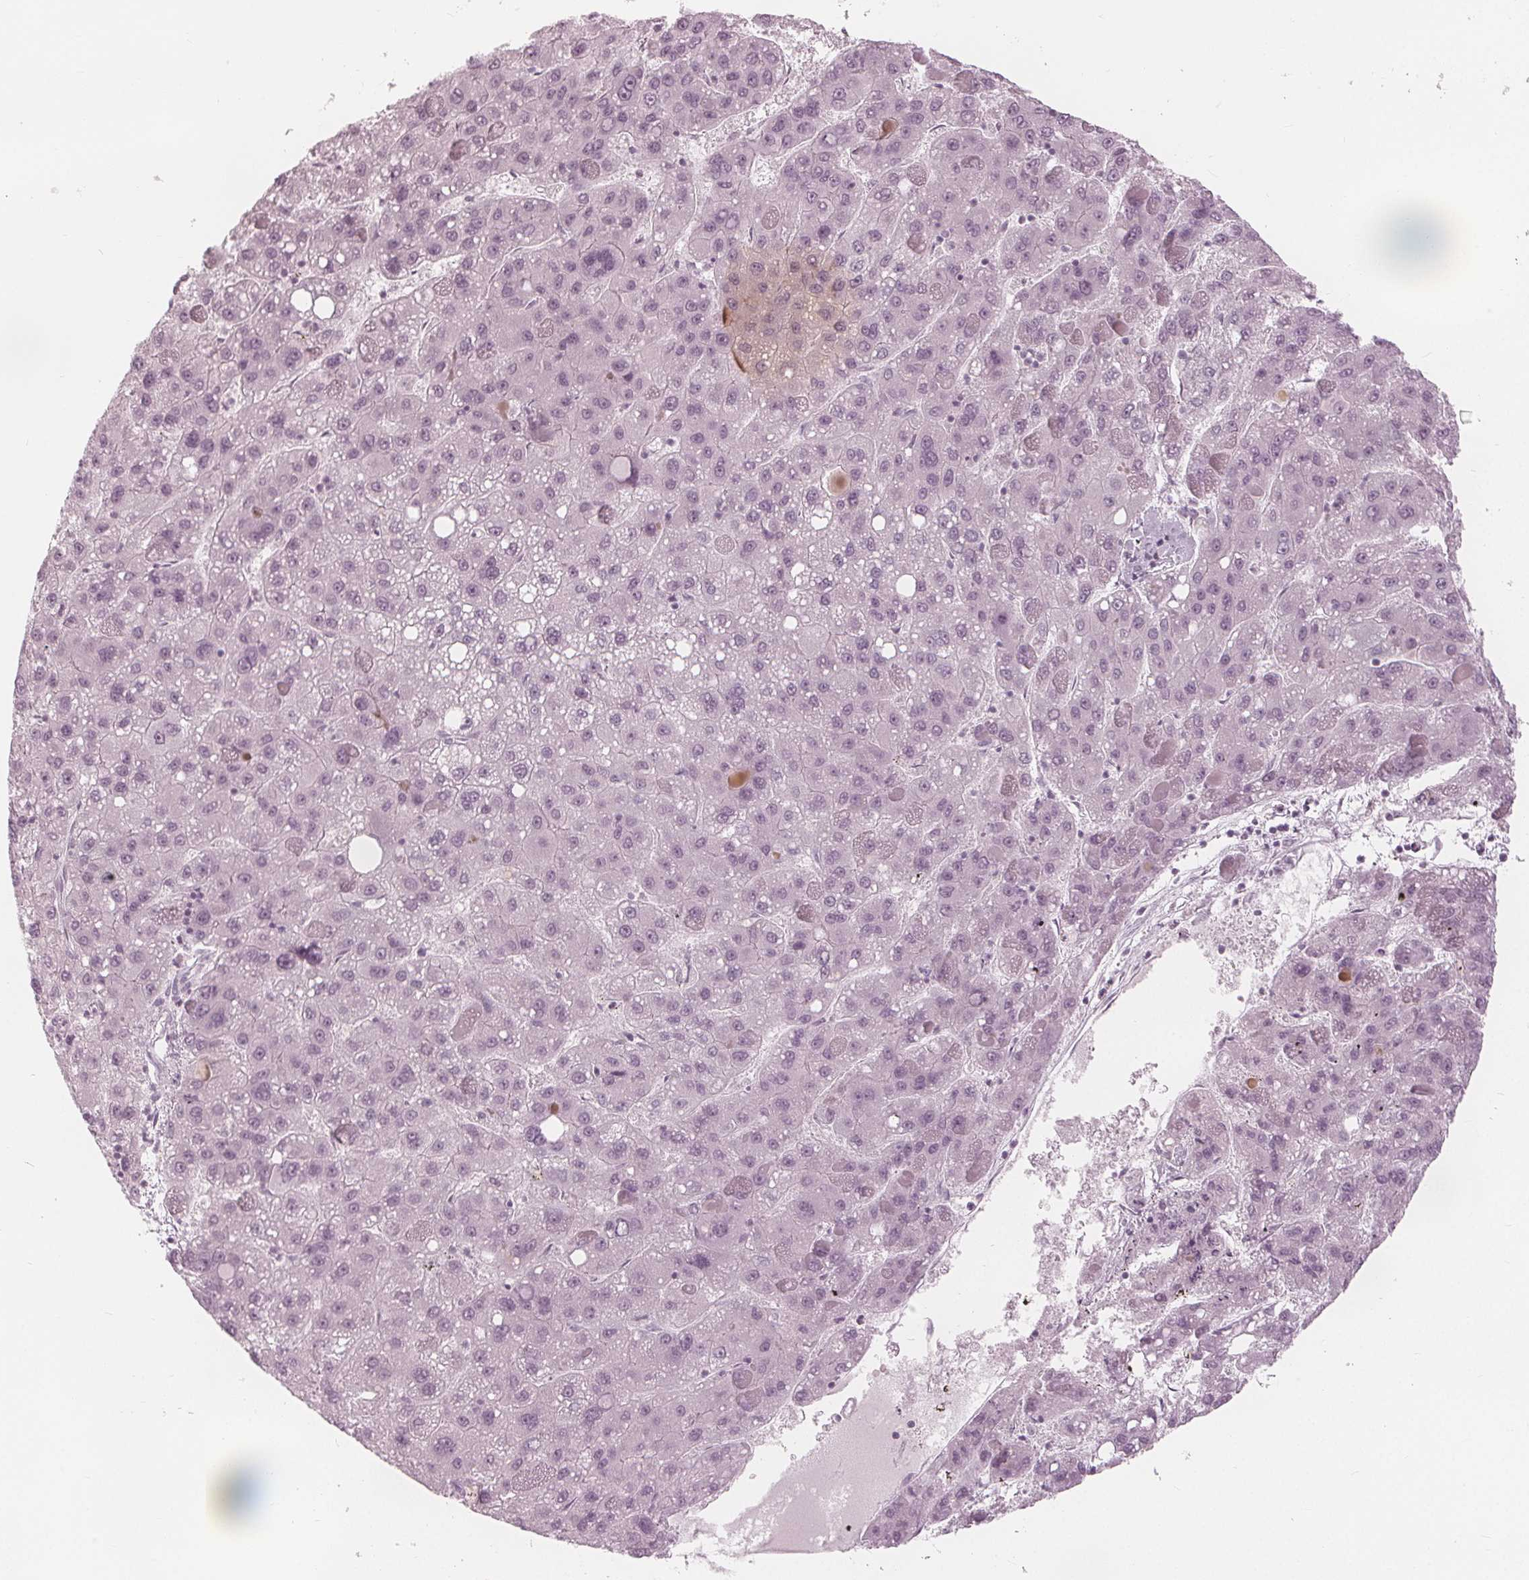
{"staining": {"intensity": "negative", "quantity": "none", "location": "none"}, "tissue": "liver cancer", "cell_type": "Tumor cells", "image_type": "cancer", "snomed": [{"axis": "morphology", "description": "Carcinoma, Hepatocellular, NOS"}, {"axis": "topography", "description": "Liver"}], "caption": "An immunohistochemistry photomicrograph of liver cancer is shown. There is no staining in tumor cells of liver cancer.", "gene": "PAEP", "patient": {"sex": "female", "age": 82}}